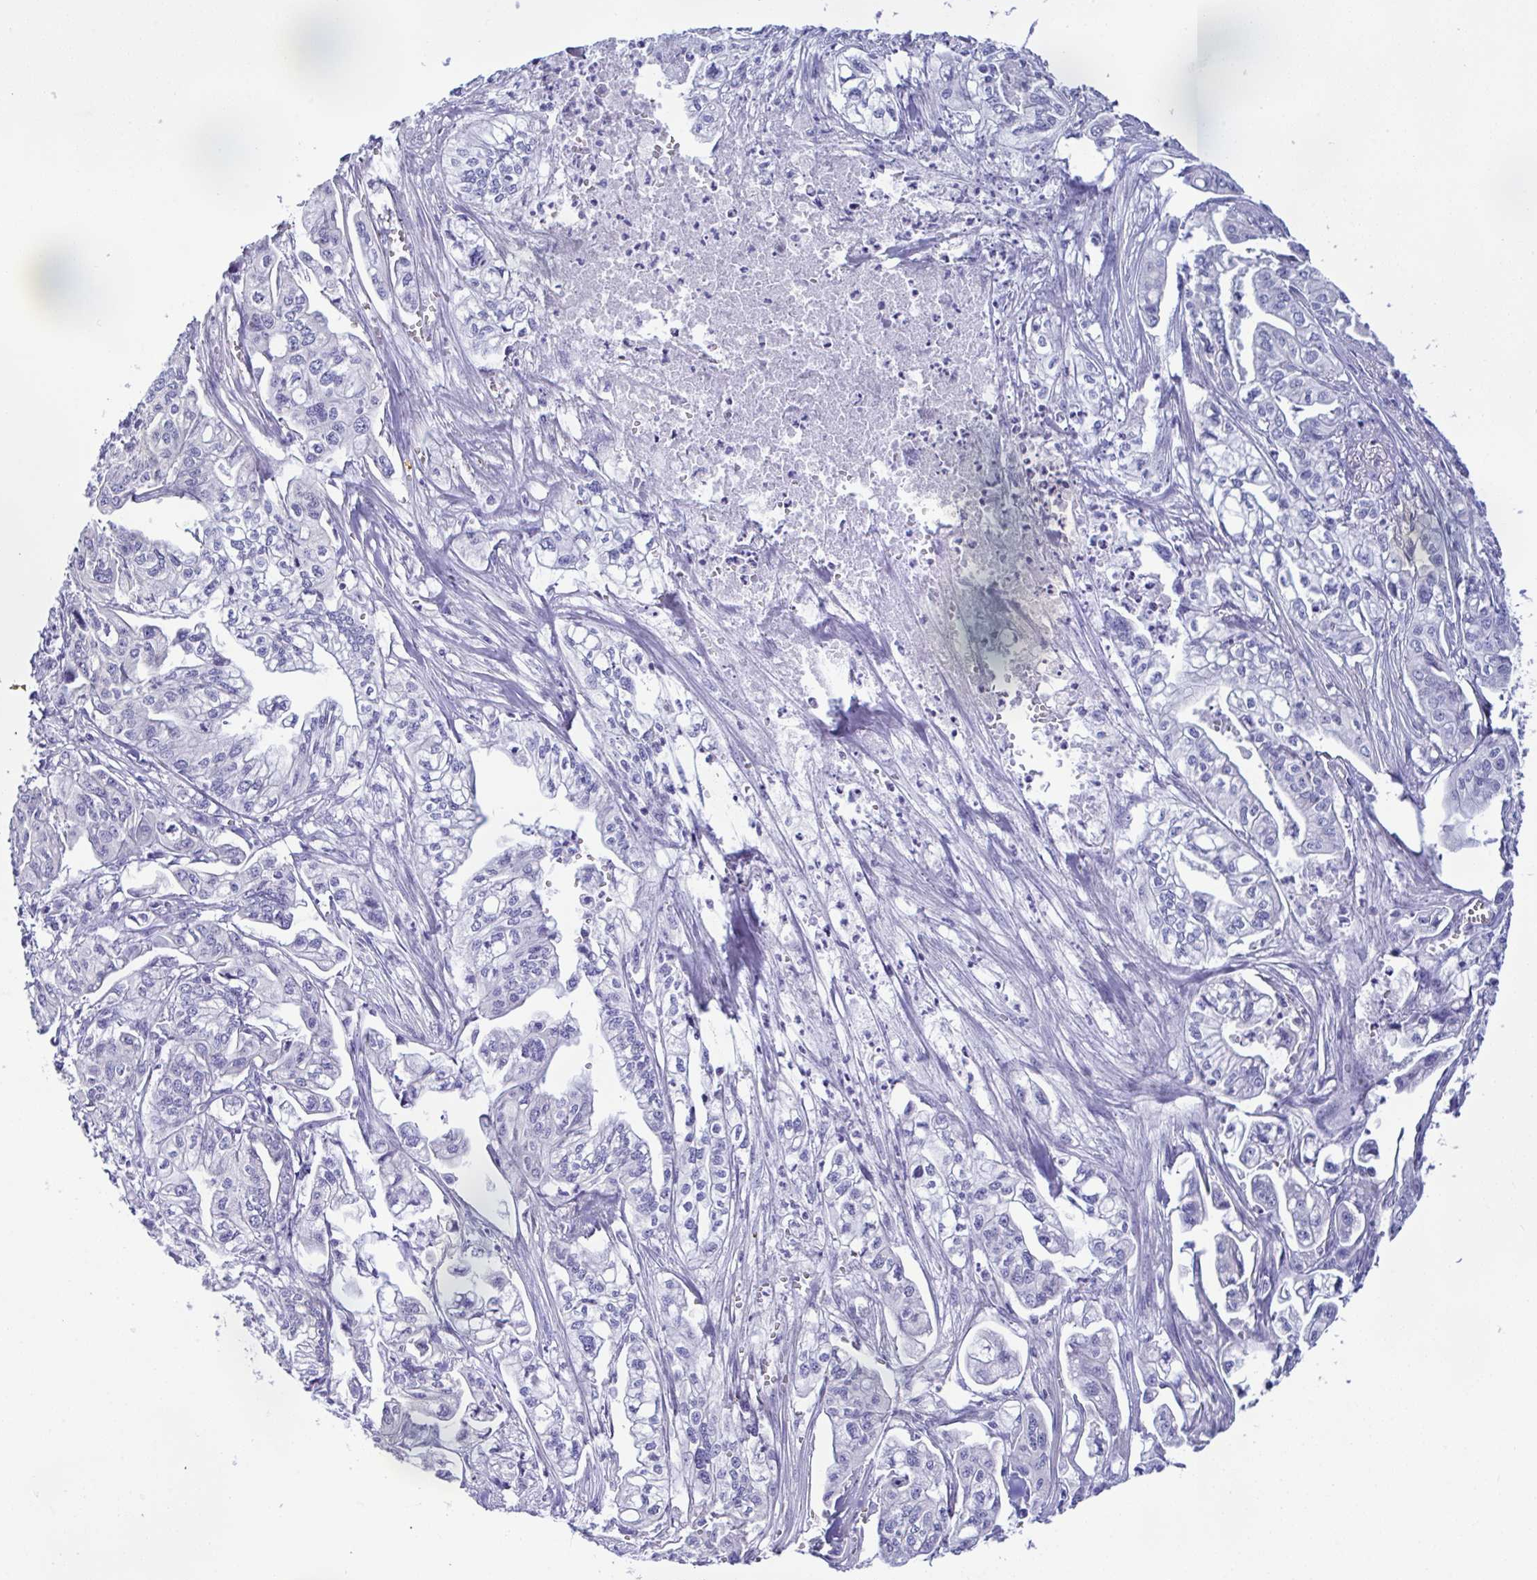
{"staining": {"intensity": "negative", "quantity": "none", "location": "none"}, "tissue": "pancreatic cancer", "cell_type": "Tumor cells", "image_type": "cancer", "snomed": [{"axis": "morphology", "description": "Adenocarcinoma, NOS"}, {"axis": "topography", "description": "Pancreas"}], "caption": "Immunohistochemistry (IHC) image of human pancreatic cancer stained for a protein (brown), which displays no staining in tumor cells.", "gene": "MED11", "patient": {"sex": "male", "age": 68}}